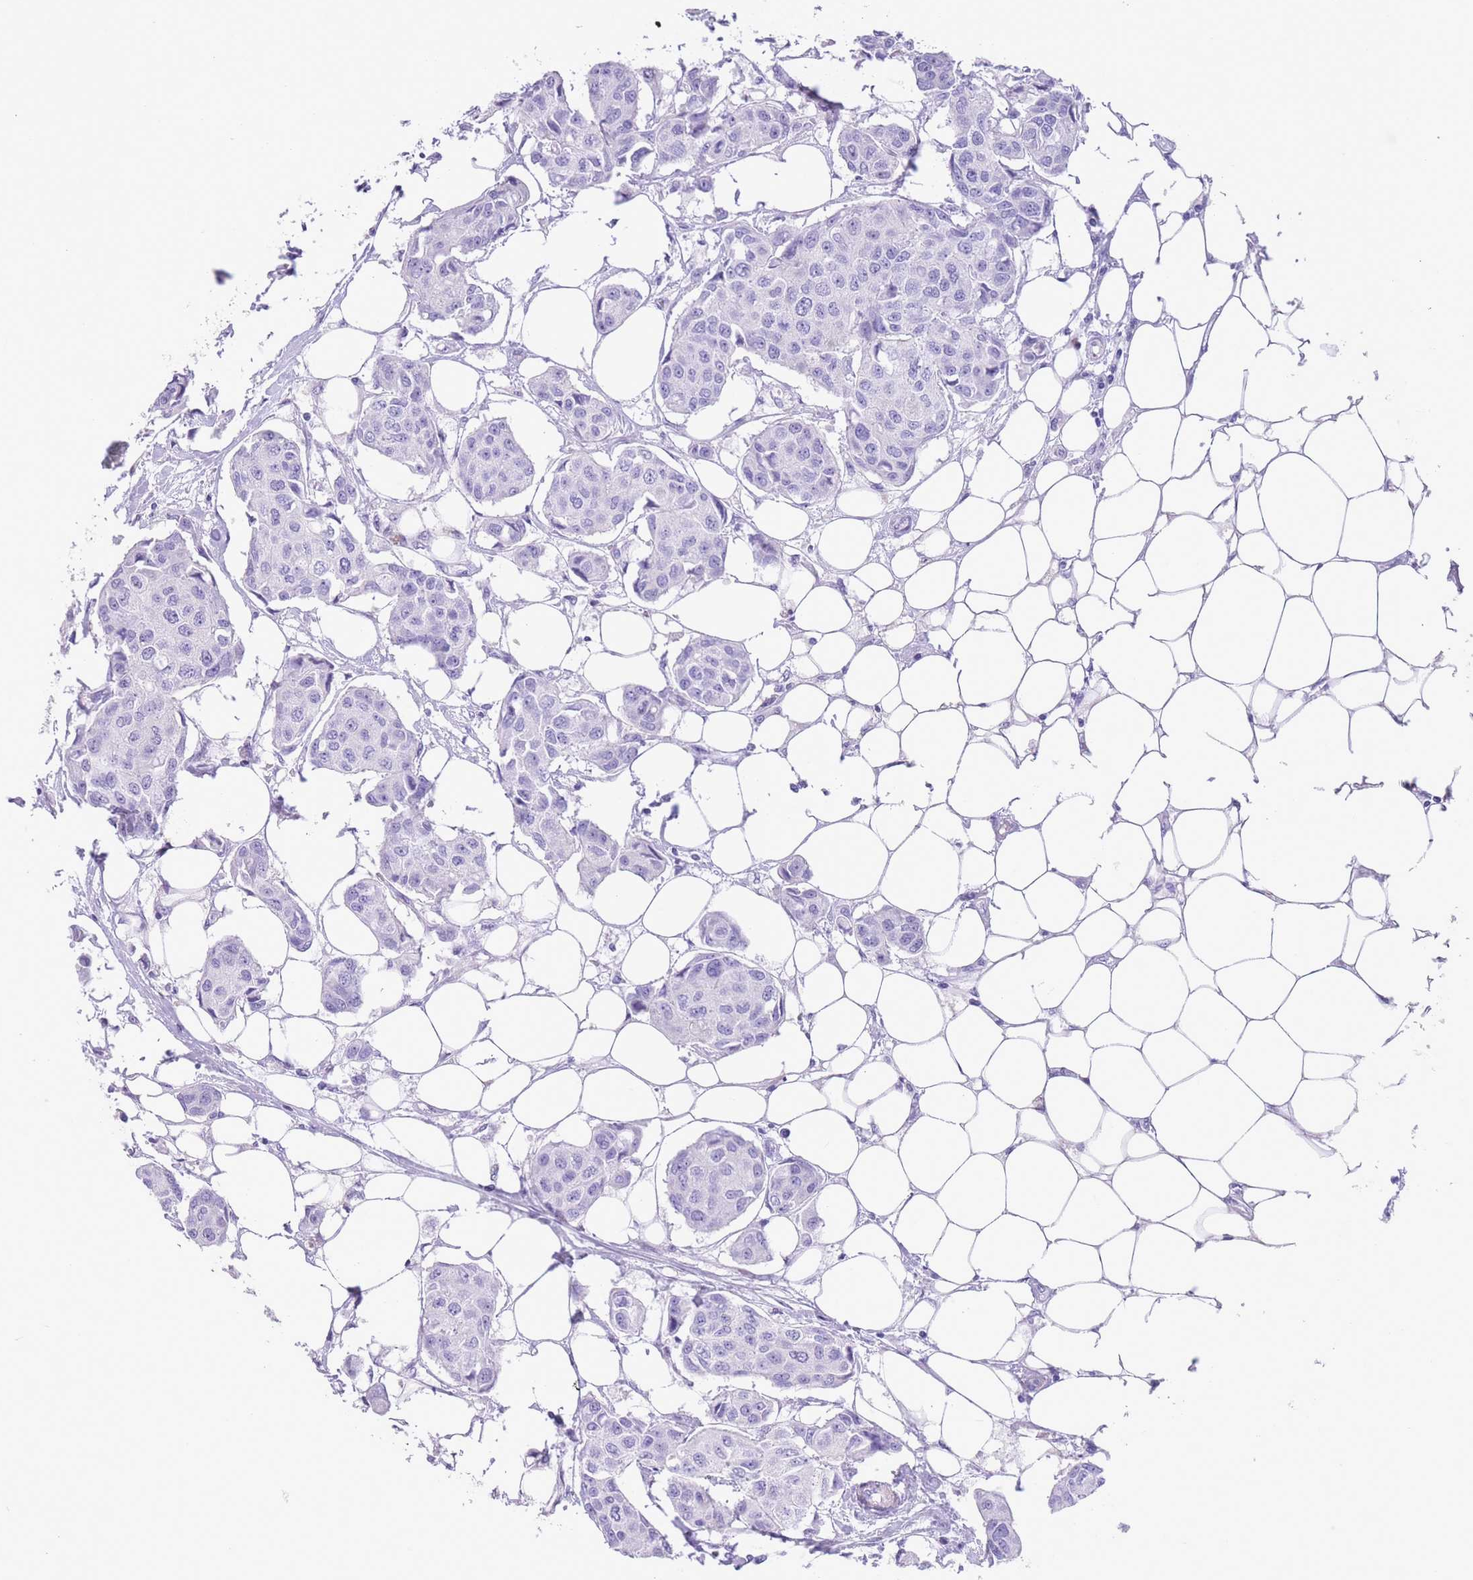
{"staining": {"intensity": "negative", "quantity": "none", "location": "none"}, "tissue": "breast cancer", "cell_type": "Tumor cells", "image_type": "cancer", "snomed": [{"axis": "morphology", "description": "Duct carcinoma"}, {"axis": "topography", "description": "Breast"}, {"axis": "topography", "description": "Lymph node"}], "caption": "This micrograph is of breast cancer (intraductal carcinoma) stained with immunohistochemistry to label a protein in brown with the nuclei are counter-stained blue. There is no positivity in tumor cells. (DAB IHC with hematoxylin counter stain).", "gene": "RAI2", "patient": {"sex": "female", "age": 80}}